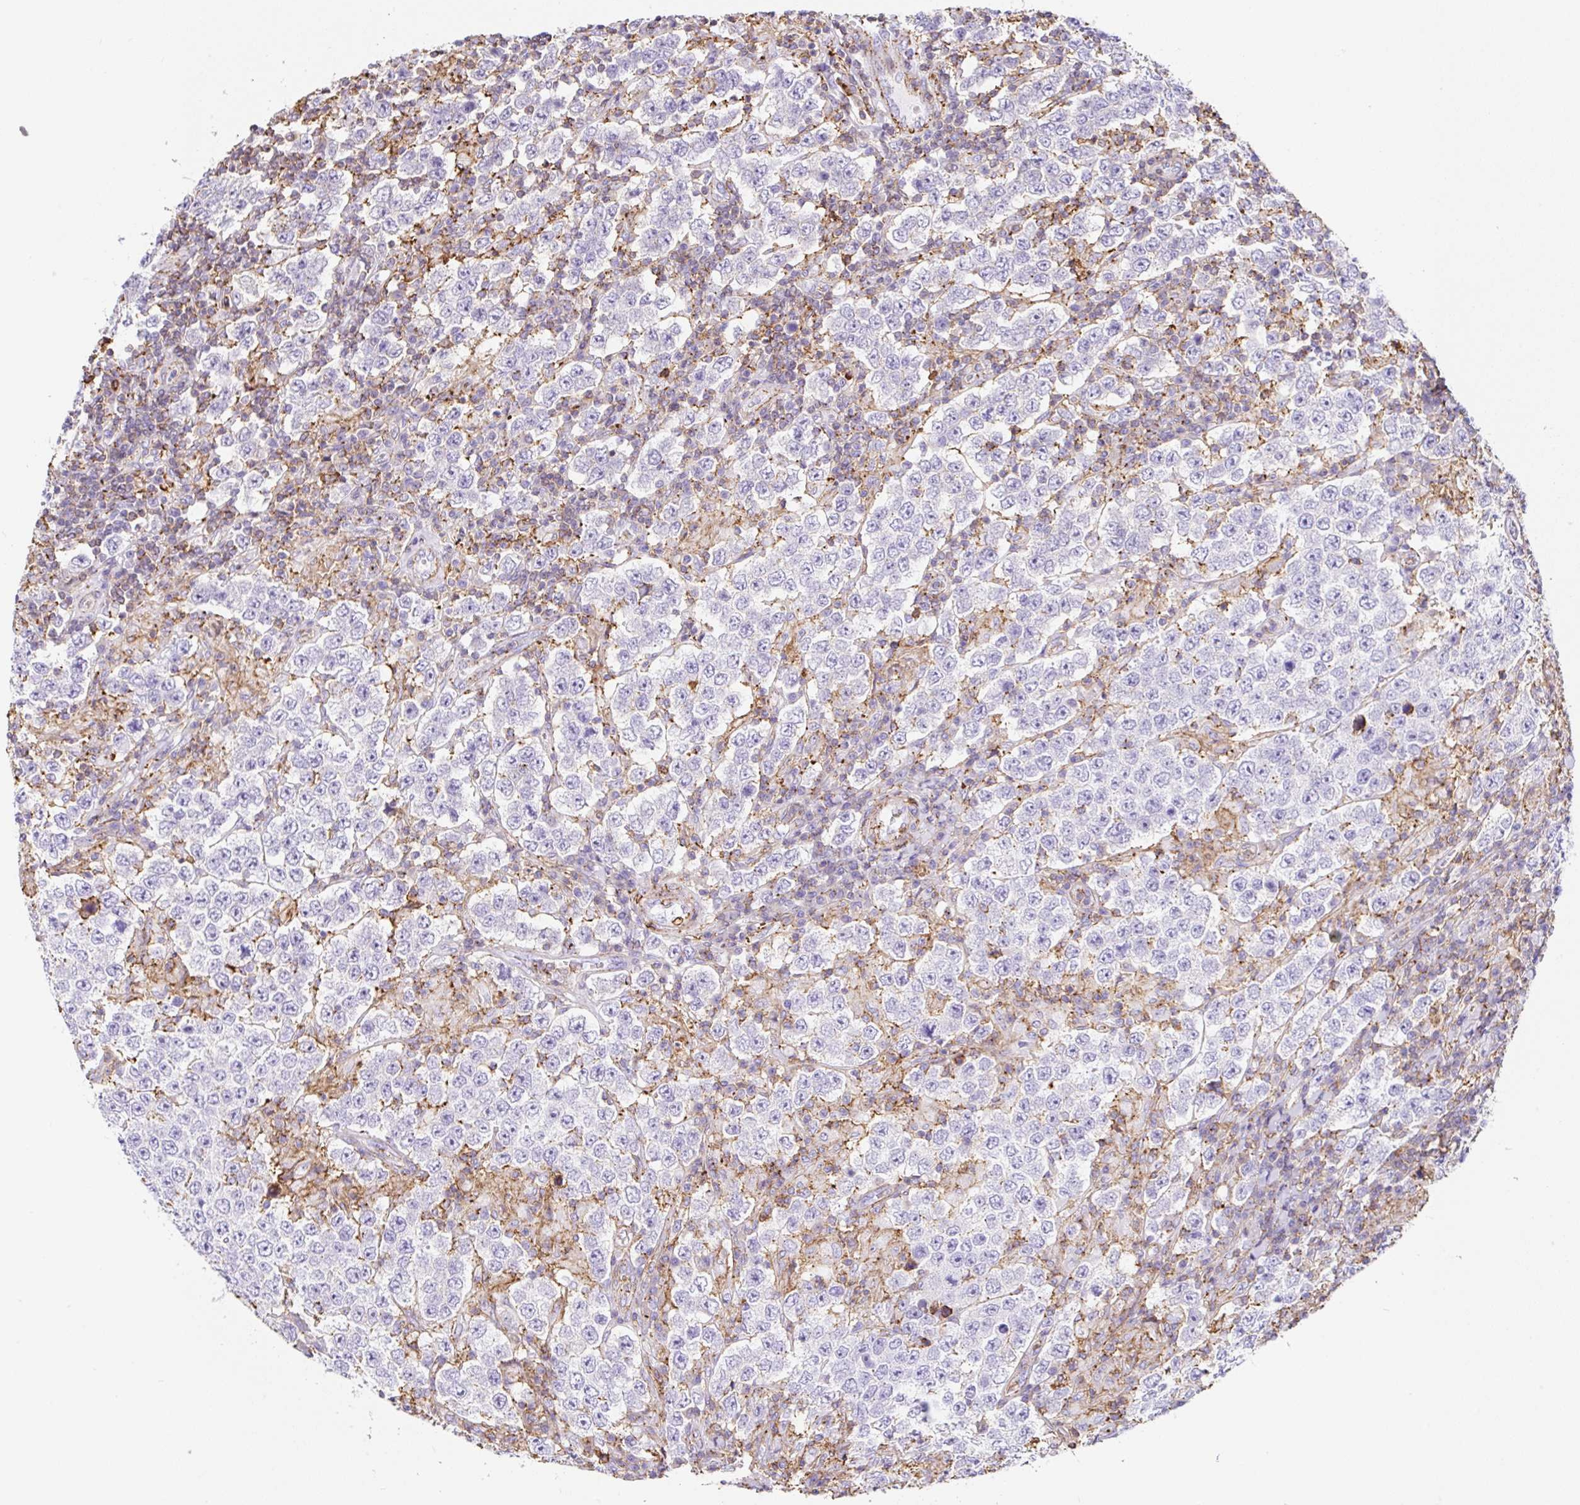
{"staining": {"intensity": "negative", "quantity": "none", "location": "none"}, "tissue": "testis cancer", "cell_type": "Tumor cells", "image_type": "cancer", "snomed": [{"axis": "morphology", "description": "Normal tissue, NOS"}, {"axis": "morphology", "description": "Urothelial carcinoma, High grade"}, {"axis": "morphology", "description": "Seminoma, NOS"}, {"axis": "morphology", "description": "Carcinoma, Embryonal, NOS"}, {"axis": "topography", "description": "Urinary bladder"}, {"axis": "topography", "description": "Testis"}], "caption": "IHC micrograph of human testis cancer stained for a protein (brown), which displays no expression in tumor cells.", "gene": "MTTP", "patient": {"sex": "male", "age": 41}}